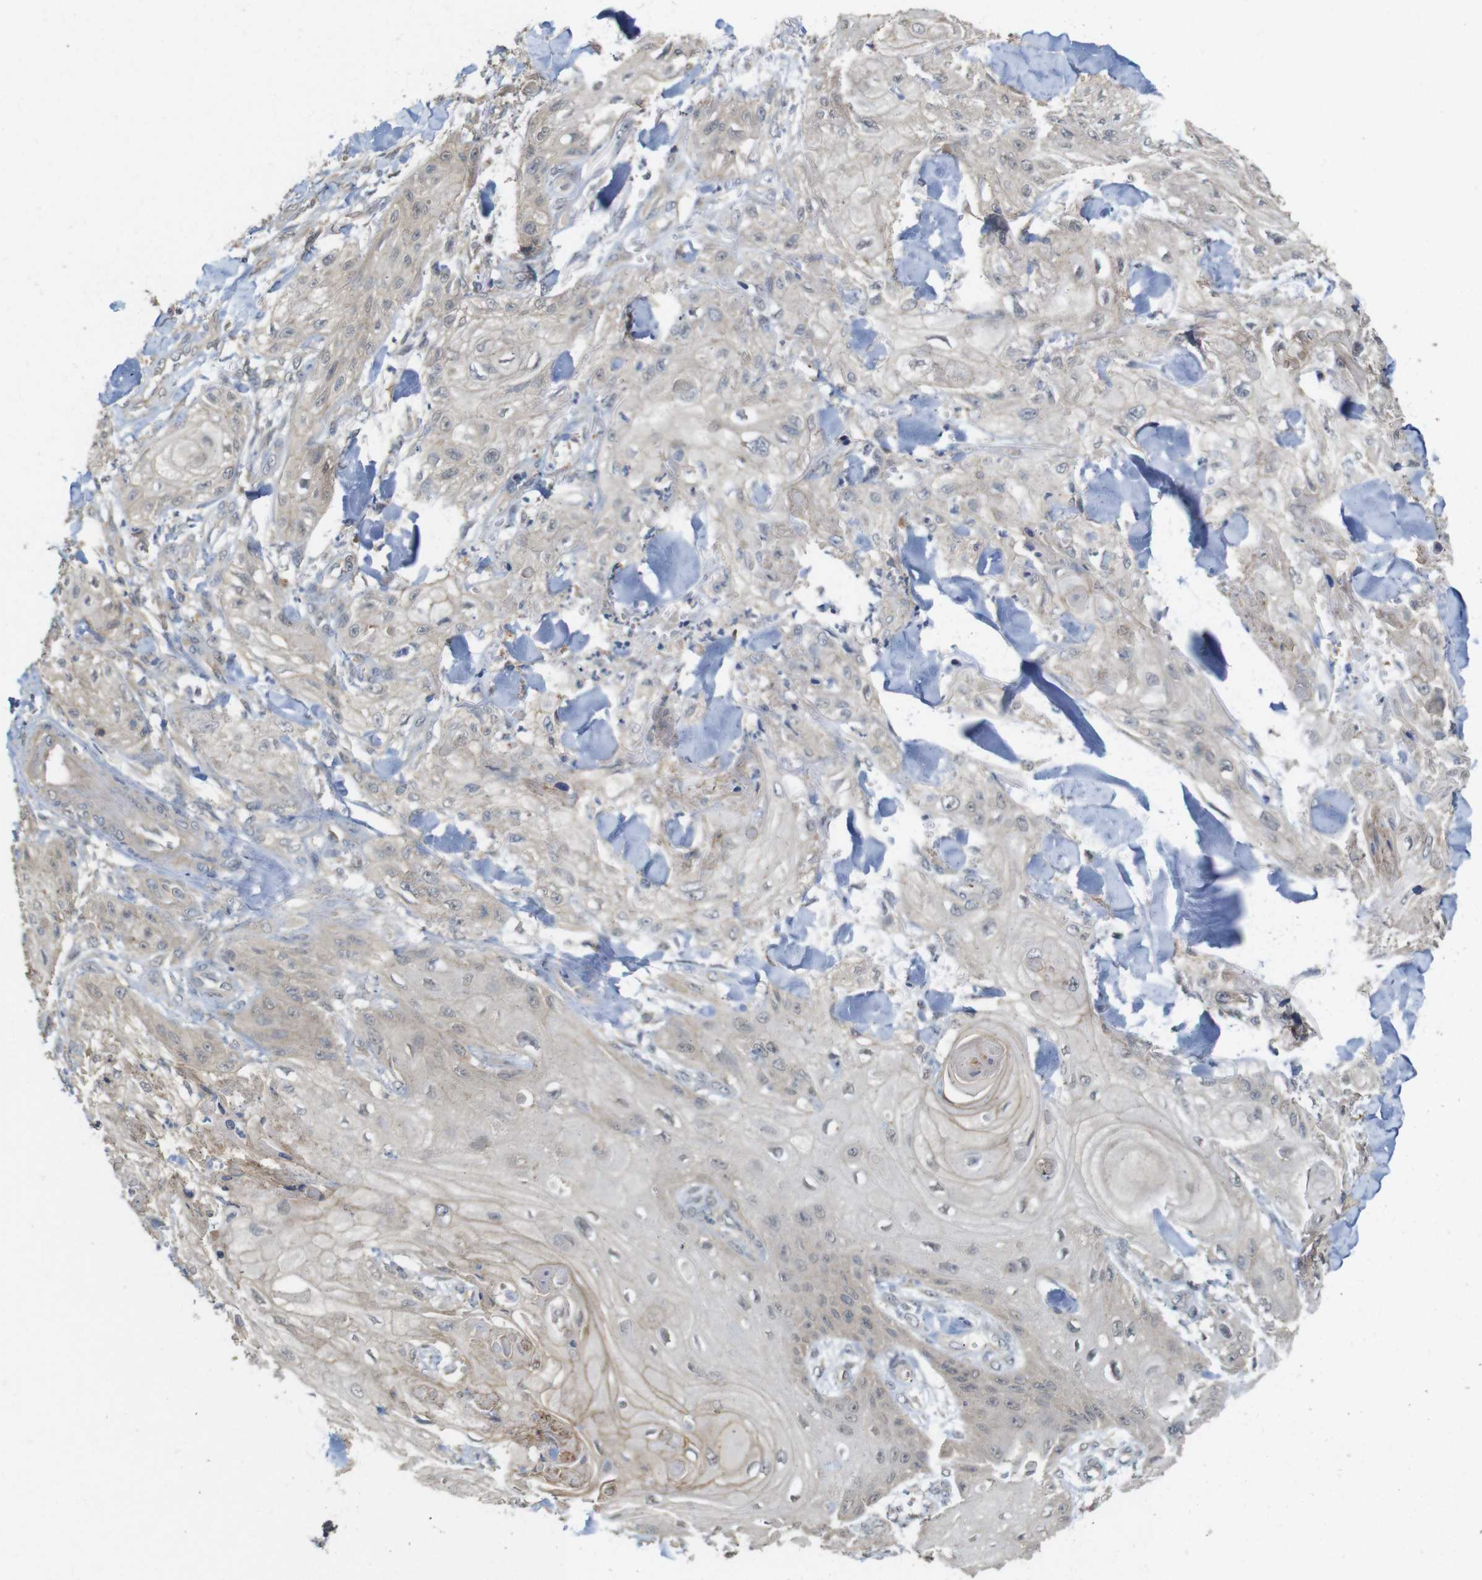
{"staining": {"intensity": "weak", "quantity": "<25%", "location": "cytoplasmic/membranous"}, "tissue": "skin cancer", "cell_type": "Tumor cells", "image_type": "cancer", "snomed": [{"axis": "morphology", "description": "Squamous cell carcinoma, NOS"}, {"axis": "topography", "description": "Skin"}], "caption": "Histopathology image shows no significant protein staining in tumor cells of skin cancer (squamous cell carcinoma).", "gene": "CDC34", "patient": {"sex": "male", "age": 74}}